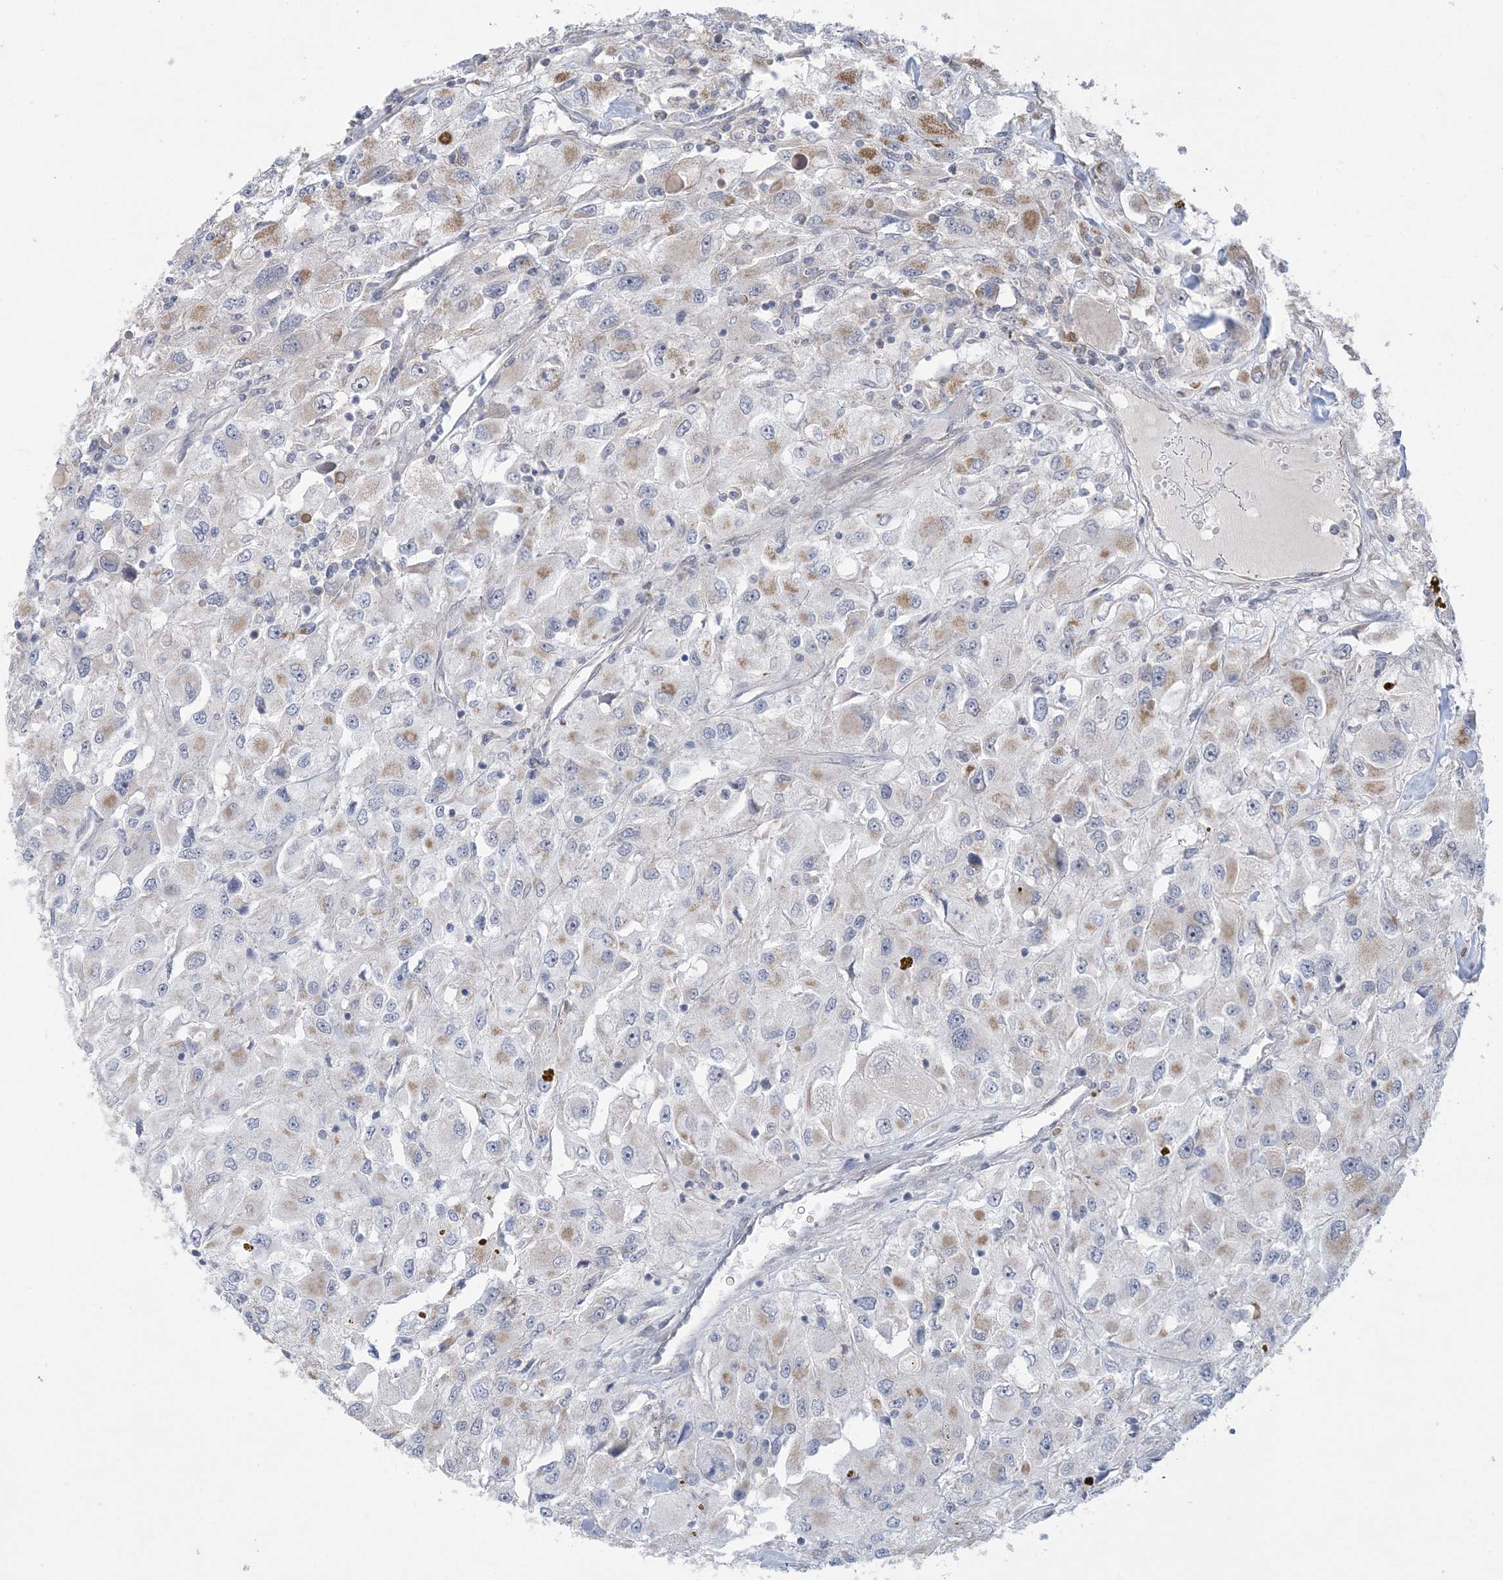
{"staining": {"intensity": "weak", "quantity": "<25%", "location": "cytoplasmic/membranous"}, "tissue": "renal cancer", "cell_type": "Tumor cells", "image_type": "cancer", "snomed": [{"axis": "morphology", "description": "Adenocarcinoma, NOS"}, {"axis": "topography", "description": "Kidney"}], "caption": "High magnification brightfield microscopy of renal adenocarcinoma stained with DAB (brown) and counterstained with hematoxylin (blue): tumor cells show no significant staining. Brightfield microscopy of immunohistochemistry stained with DAB (3,3'-diaminobenzidine) (brown) and hematoxylin (blue), captured at high magnification.", "gene": "TRMT10C", "patient": {"sex": "female", "age": 52}}